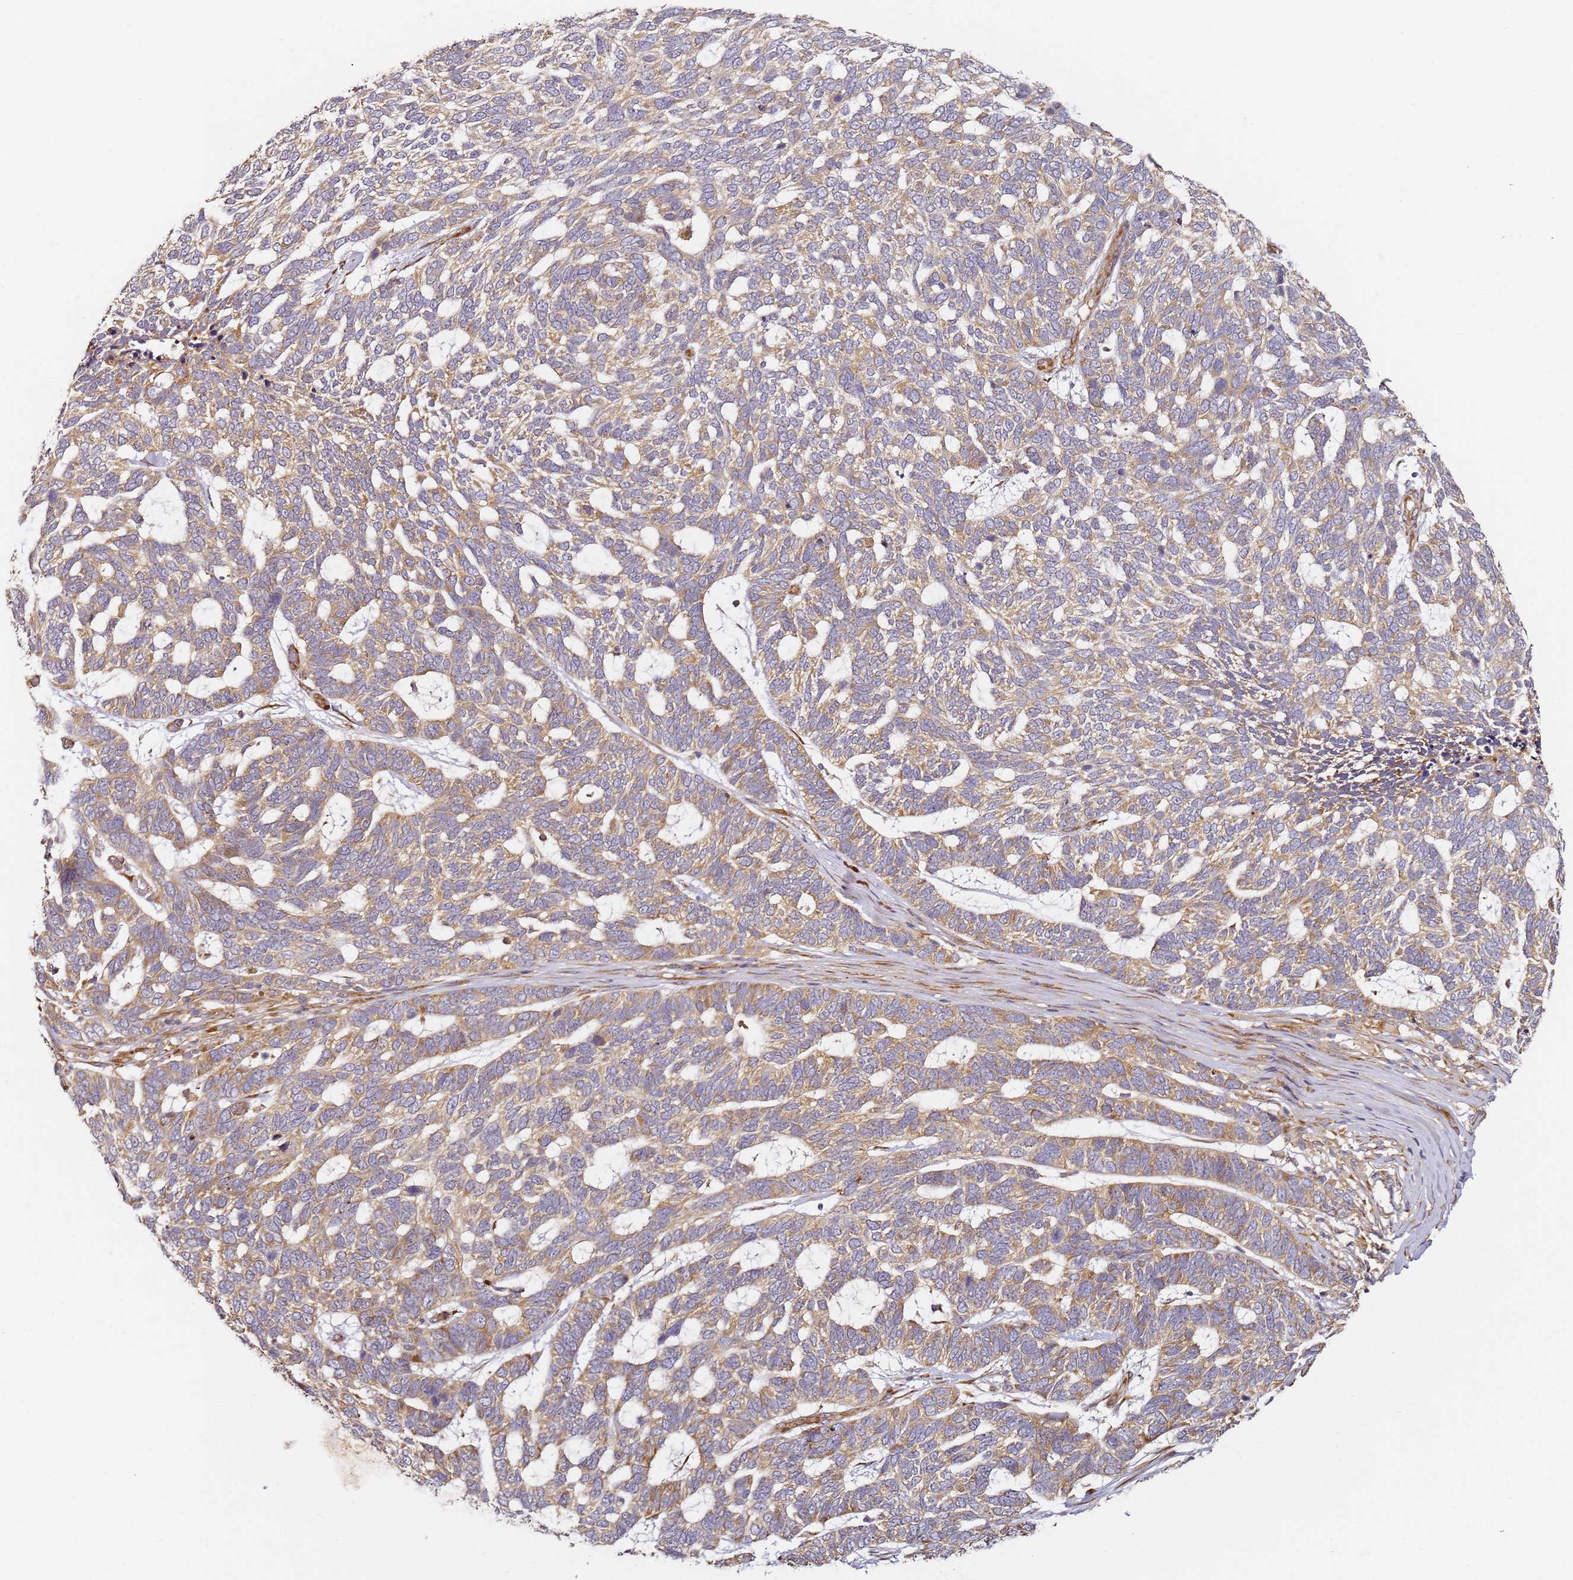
{"staining": {"intensity": "moderate", "quantity": ">75%", "location": "cytoplasmic/membranous"}, "tissue": "skin cancer", "cell_type": "Tumor cells", "image_type": "cancer", "snomed": [{"axis": "morphology", "description": "Basal cell carcinoma"}, {"axis": "topography", "description": "Skin"}], "caption": "Skin basal cell carcinoma stained with DAB immunohistochemistry (IHC) shows medium levels of moderate cytoplasmic/membranous positivity in about >75% of tumor cells.", "gene": "RPS3A", "patient": {"sex": "female", "age": 65}}